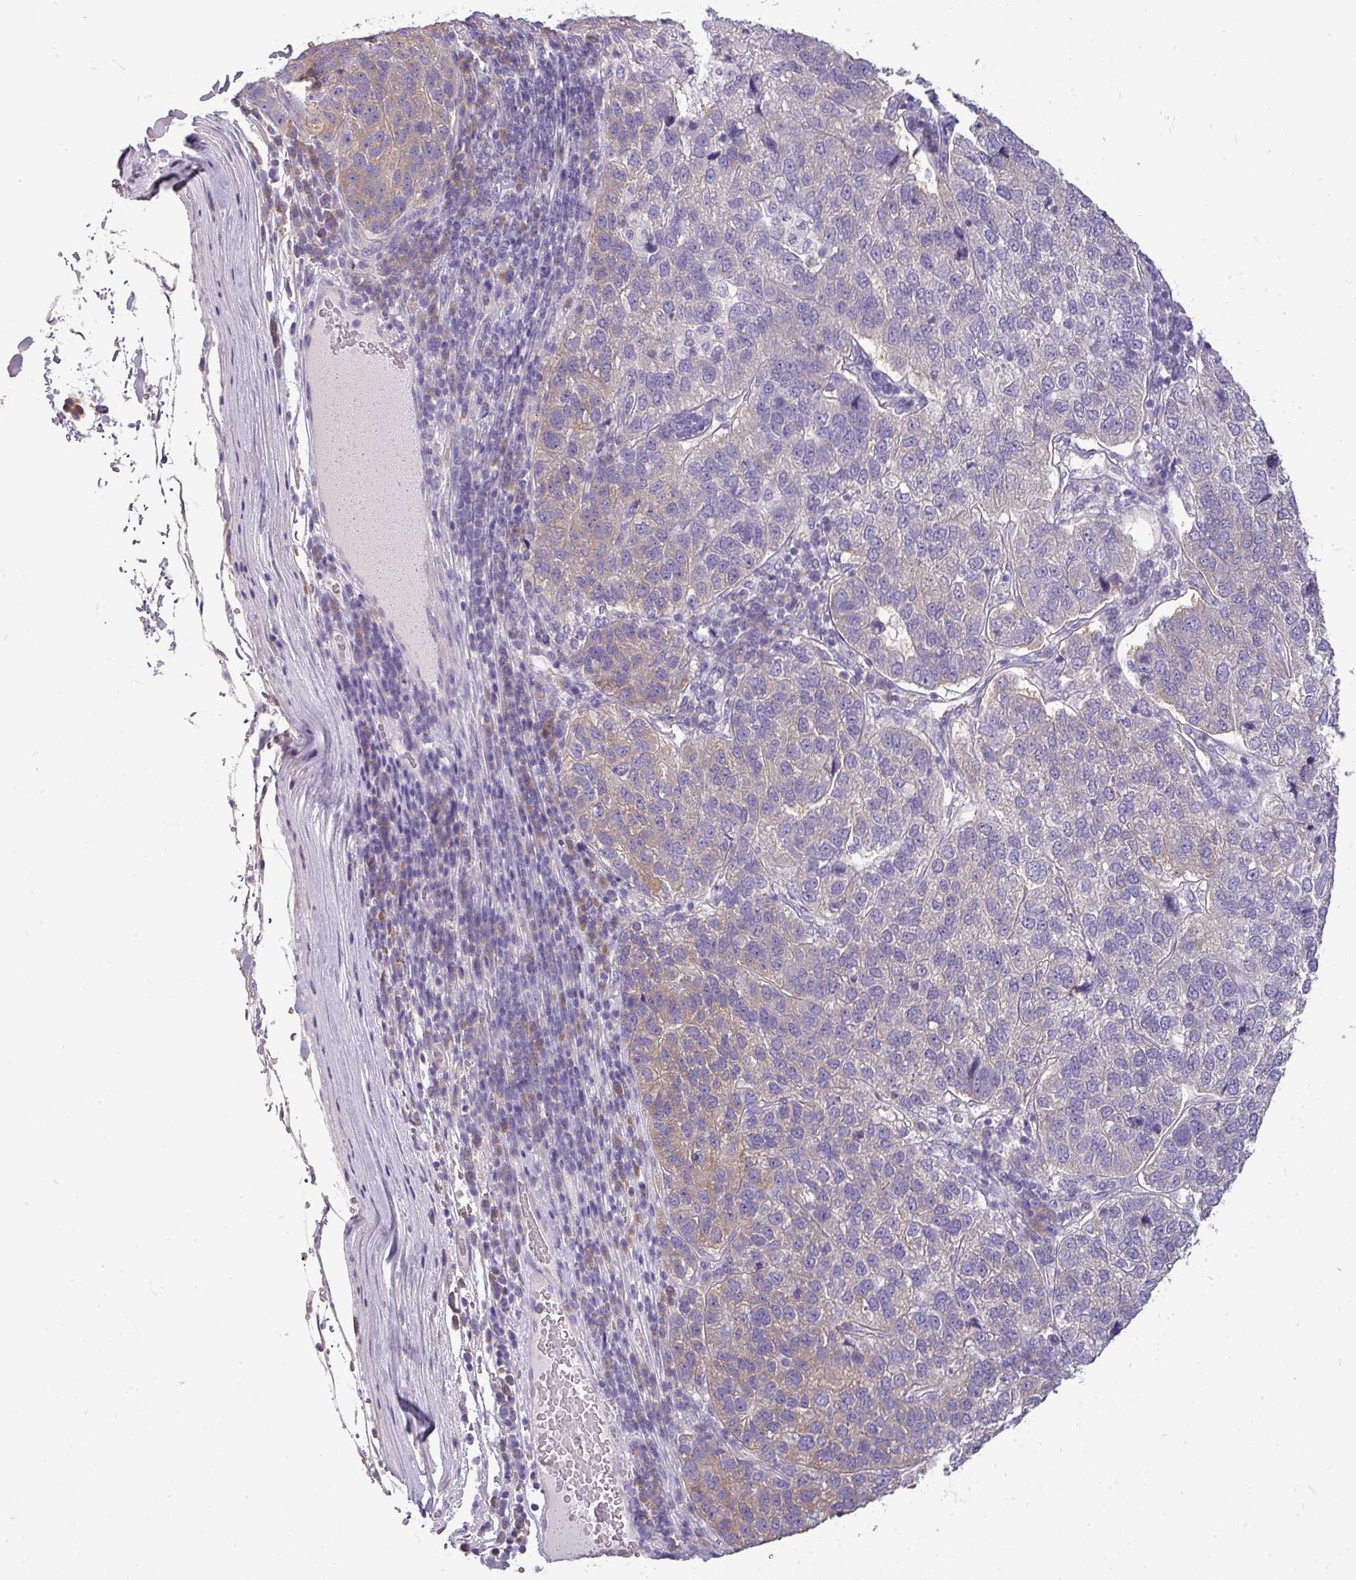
{"staining": {"intensity": "weak", "quantity": "<25%", "location": "cytoplasmic/membranous"}, "tissue": "pancreatic cancer", "cell_type": "Tumor cells", "image_type": "cancer", "snomed": [{"axis": "morphology", "description": "Adenocarcinoma, NOS"}, {"axis": "topography", "description": "Pancreas"}], "caption": "DAB immunohistochemical staining of human adenocarcinoma (pancreatic) displays no significant staining in tumor cells. Brightfield microscopy of IHC stained with DAB (brown) and hematoxylin (blue), captured at high magnification.", "gene": "DNAAF9", "patient": {"sex": "female", "age": 61}}